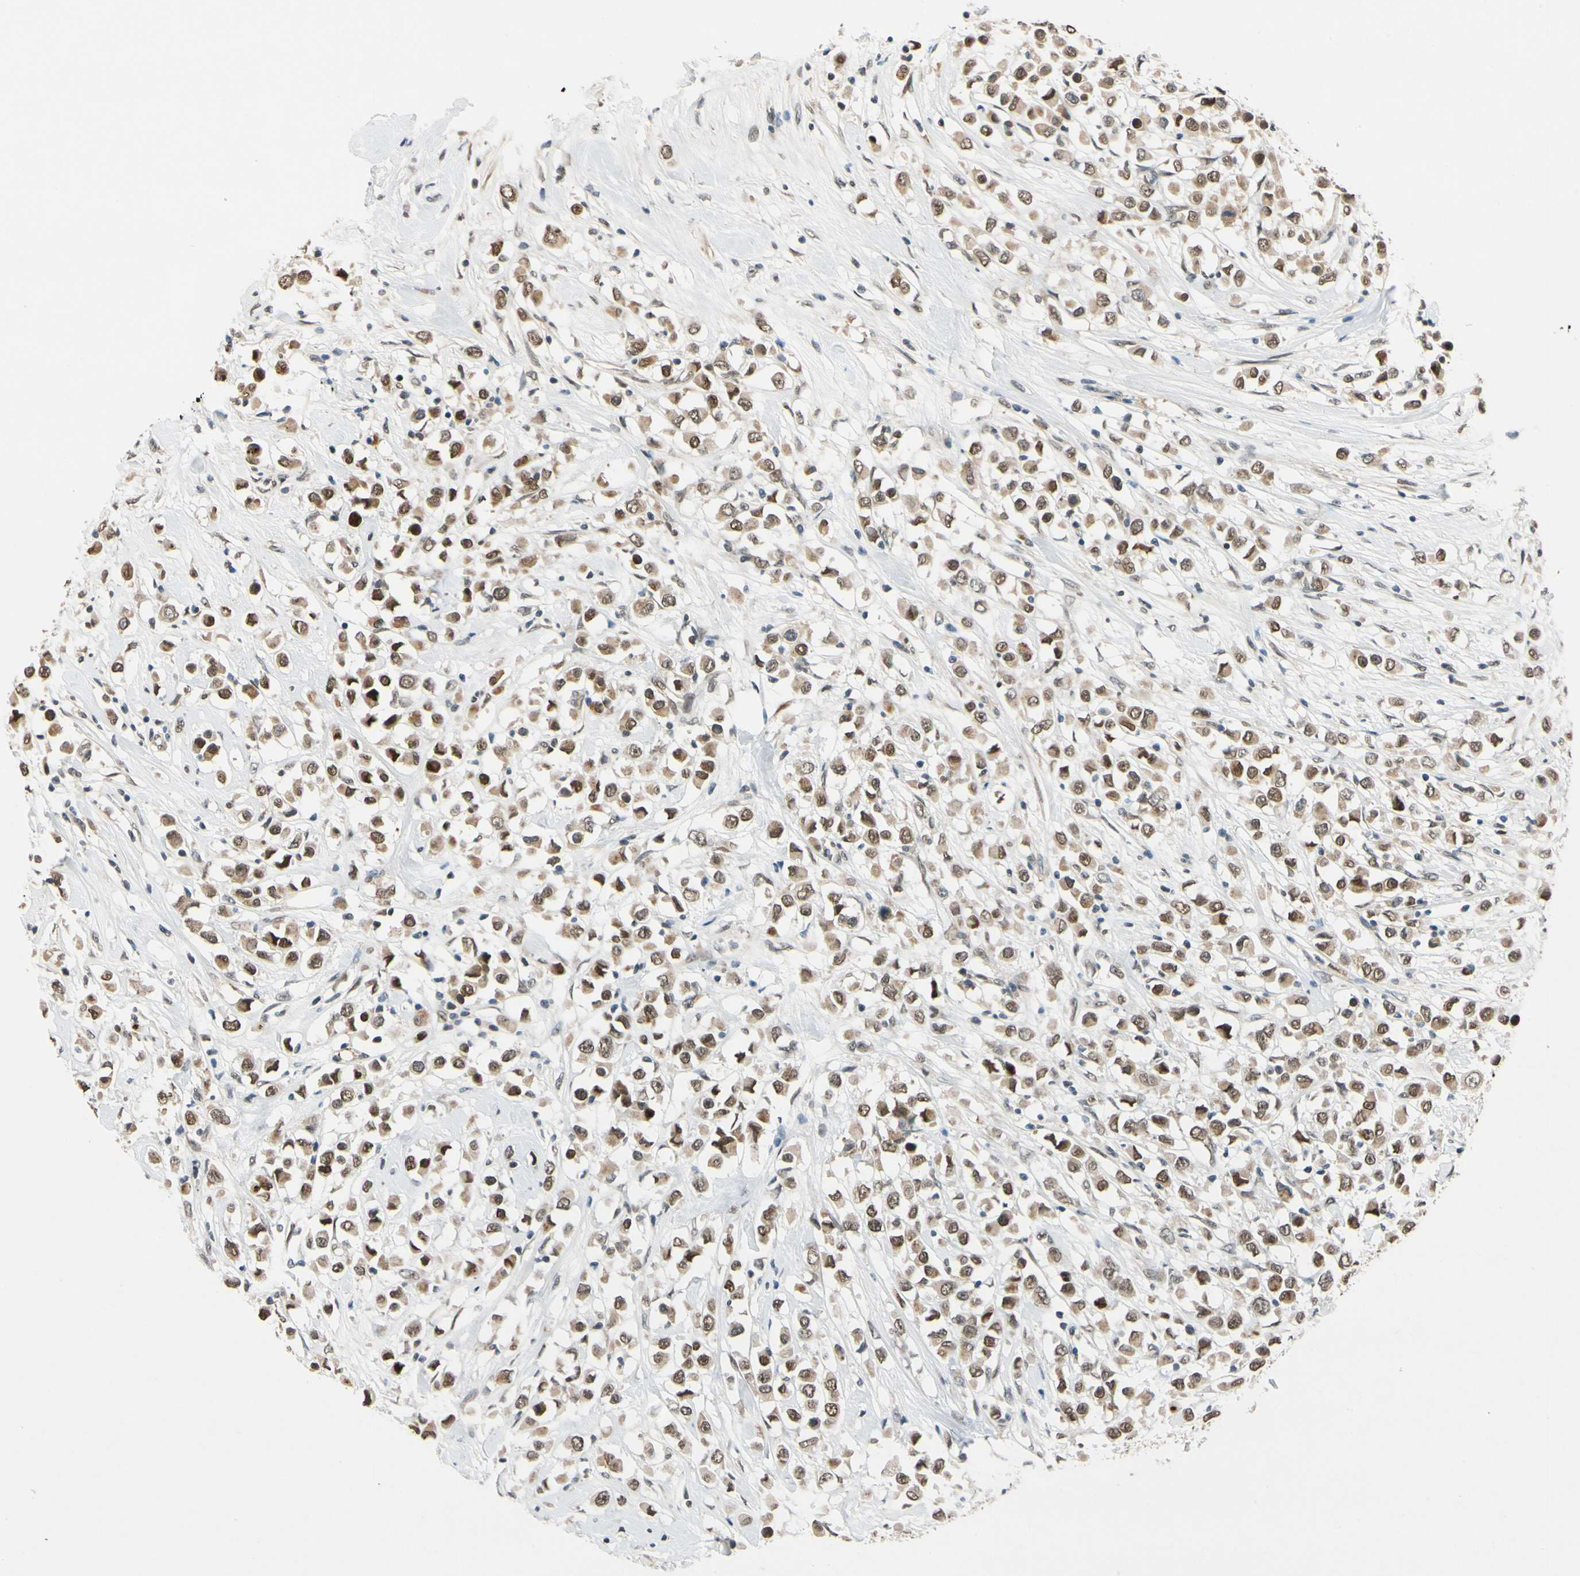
{"staining": {"intensity": "moderate", "quantity": ">75%", "location": "cytoplasmic/membranous,nuclear"}, "tissue": "breast cancer", "cell_type": "Tumor cells", "image_type": "cancer", "snomed": [{"axis": "morphology", "description": "Duct carcinoma"}, {"axis": "topography", "description": "Breast"}], "caption": "Protein positivity by IHC reveals moderate cytoplasmic/membranous and nuclear staining in about >75% of tumor cells in invasive ductal carcinoma (breast).", "gene": "POGZ", "patient": {"sex": "female", "age": 61}}